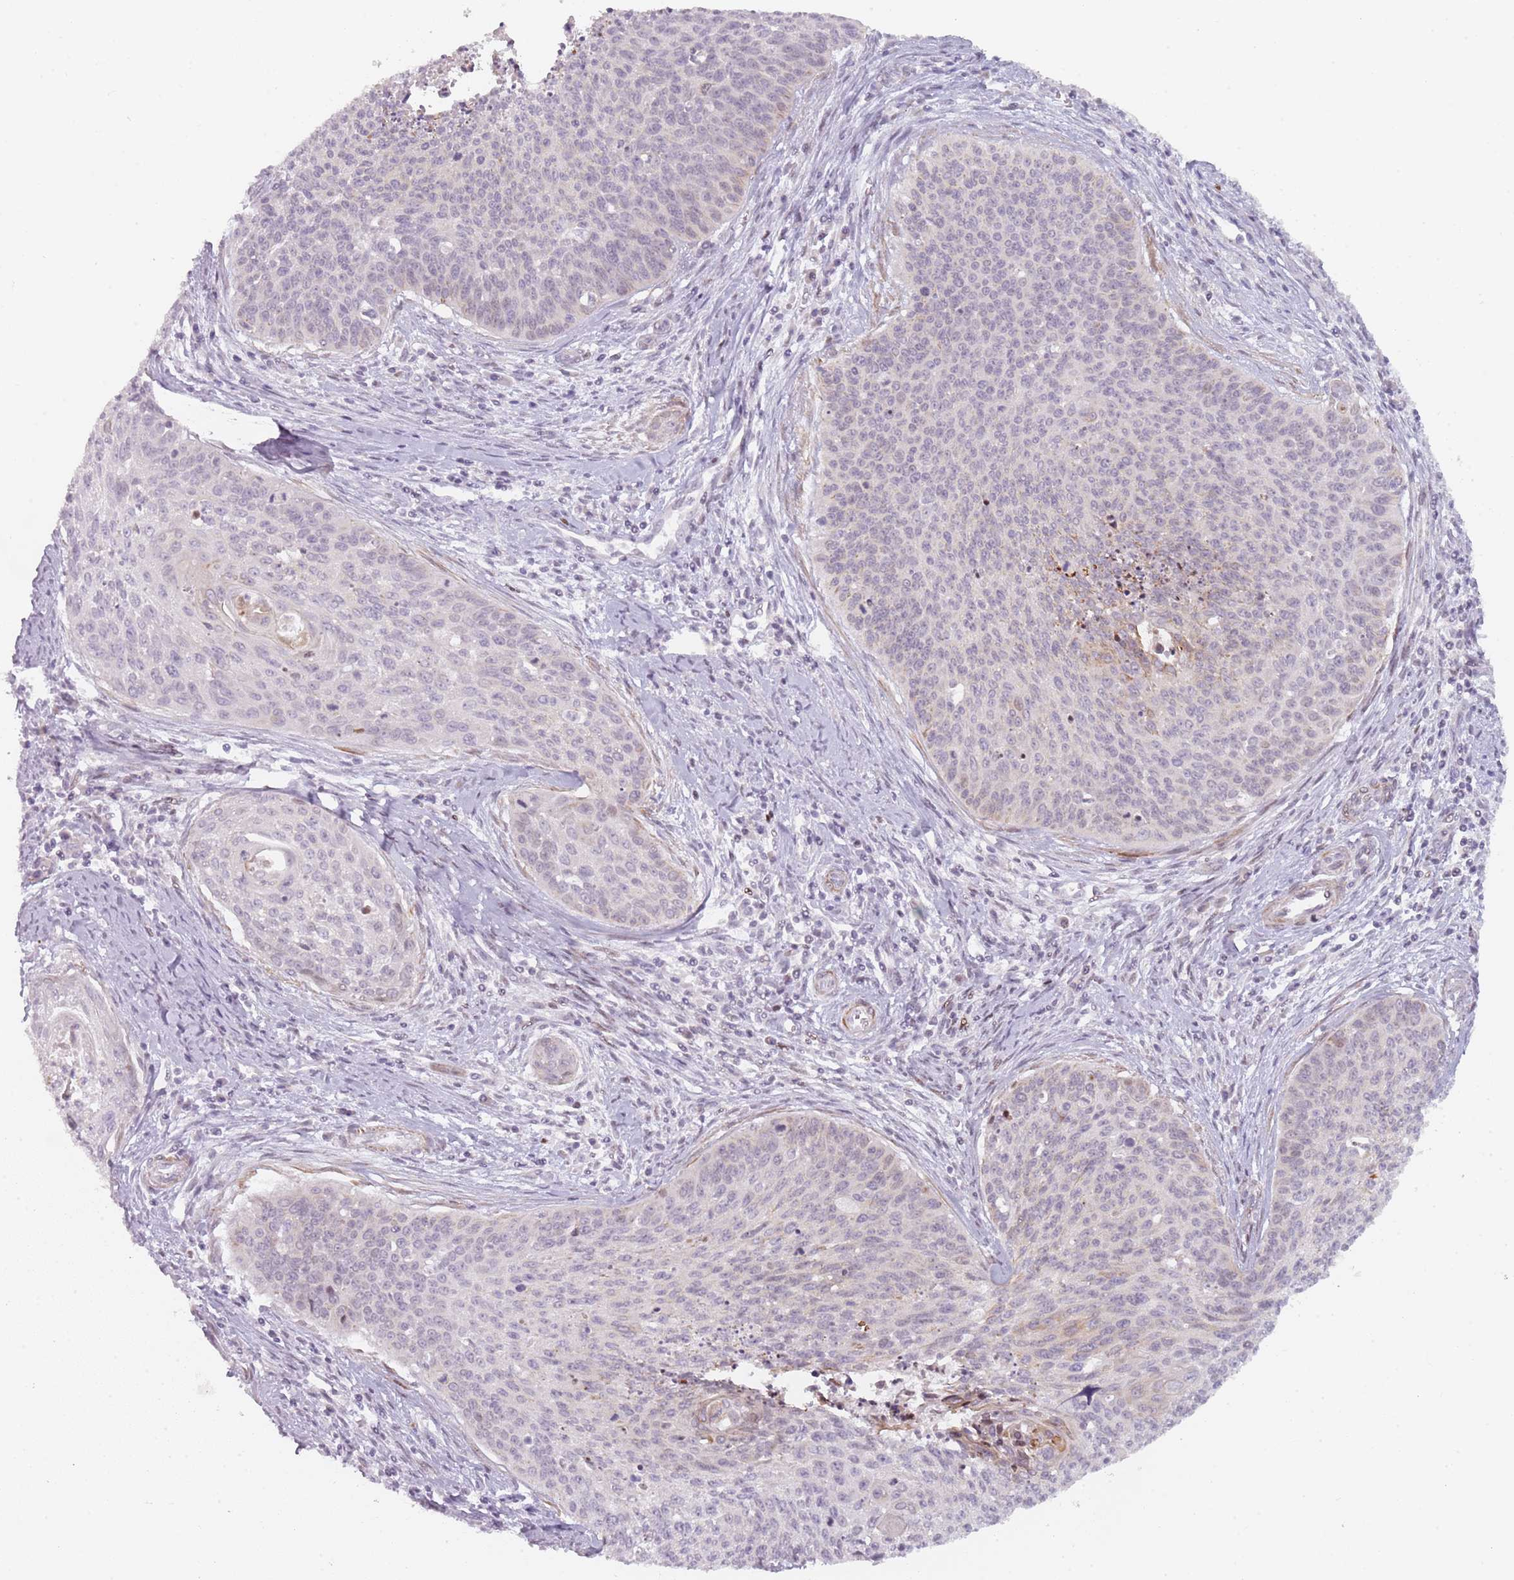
{"staining": {"intensity": "negative", "quantity": "none", "location": "none"}, "tissue": "cervical cancer", "cell_type": "Tumor cells", "image_type": "cancer", "snomed": [{"axis": "morphology", "description": "Squamous cell carcinoma, NOS"}, {"axis": "topography", "description": "Cervix"}], "caption": "Cervical cancer stained for a protein using immunohistochemistry displays no expression tumor cells.", "gene": "RPS6KA2", "patient": {"sex": "female", "age": 55}}